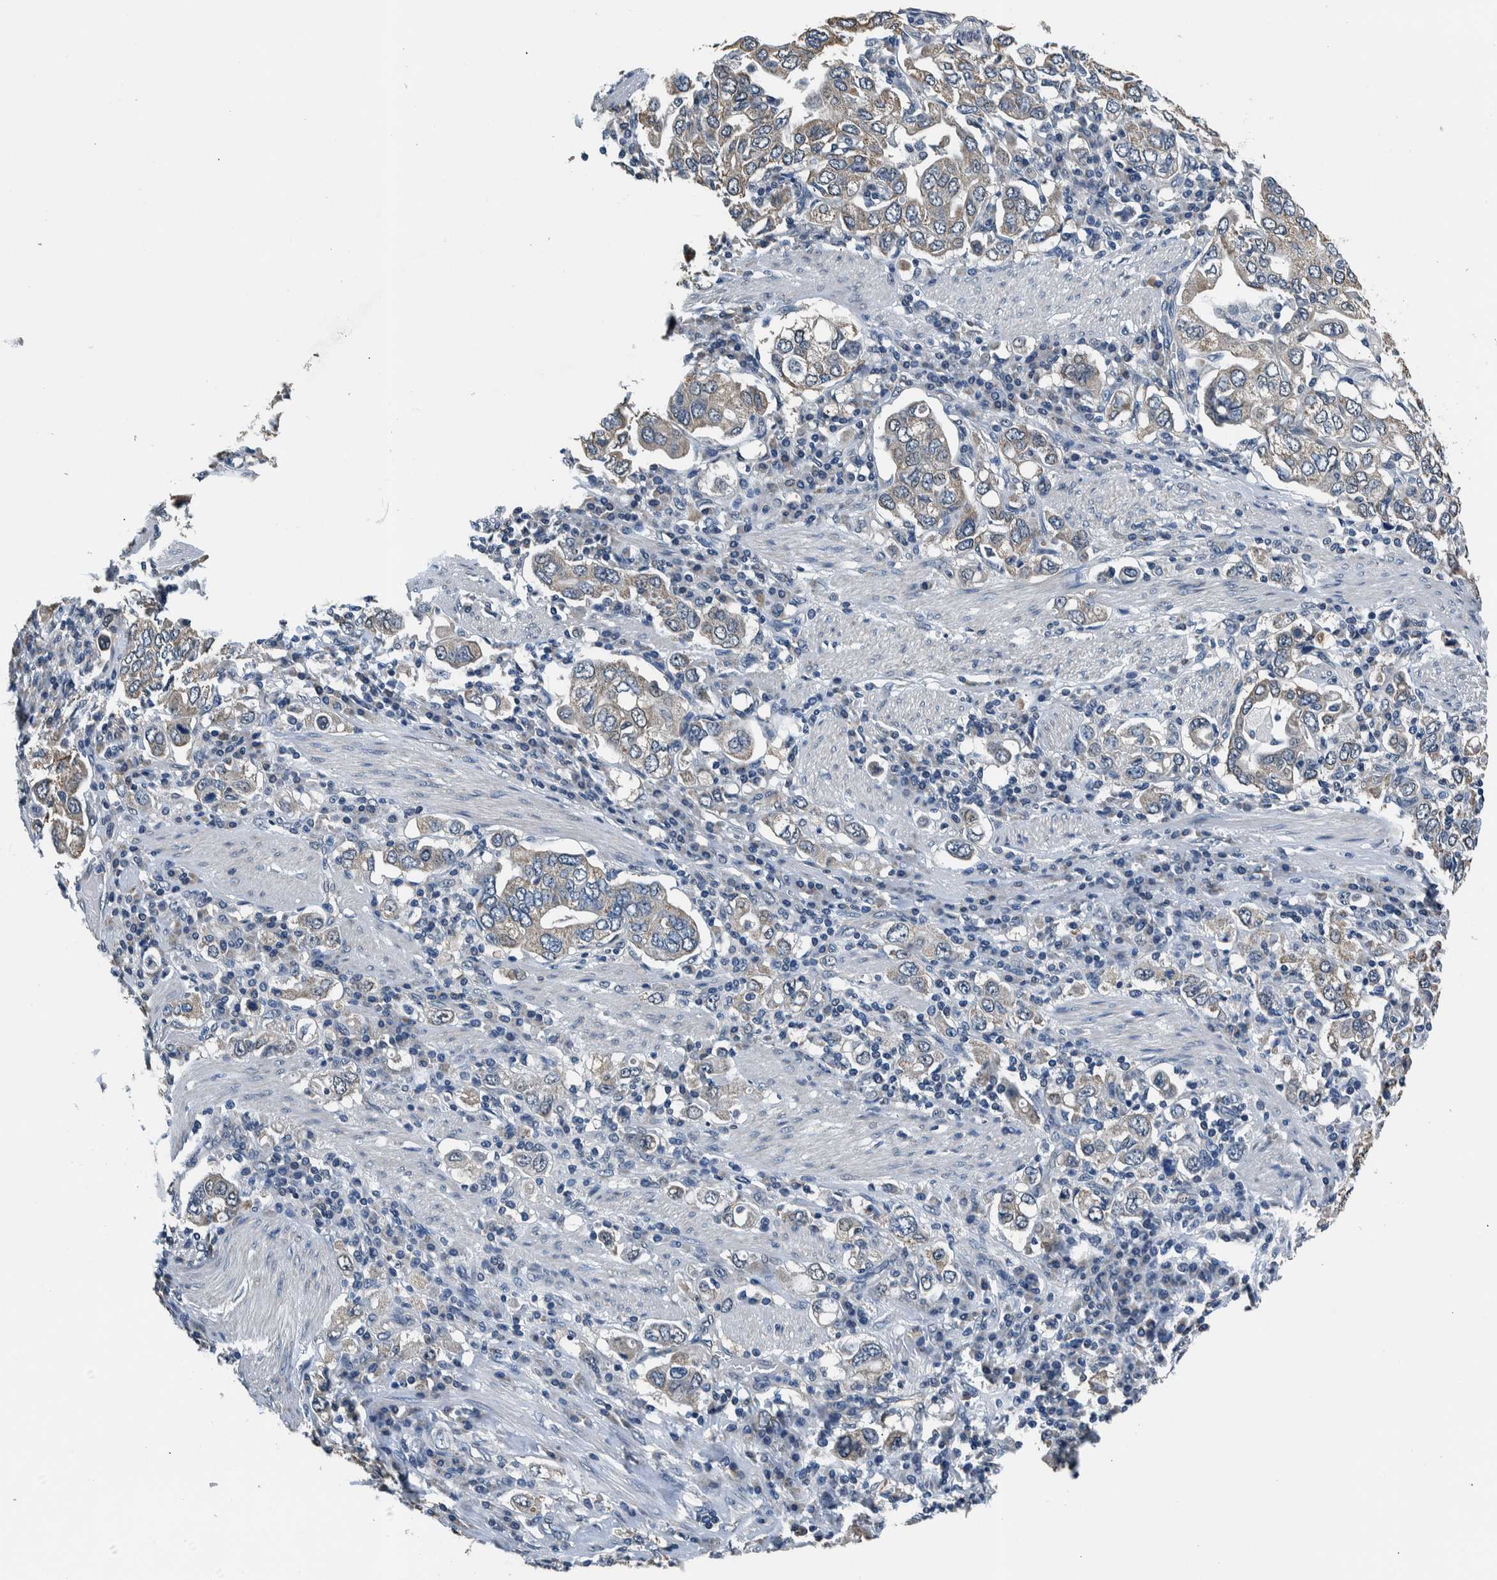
{"staining": {"intensity": "weak", "quantity": ">75%", "location": "cytoplasmic/membranous"}, "tissue": "stomach cancer", "cell_type": "Tumor cells", "image_type": "cancer", "snomed": [{"axis": "morphology", "description": "Adenocarcinoma, NOS"}, {"axis": "topography", "description": "Stomach, upper"}], "caption": "Immunohistochemistry histopathology image of neoplastic tissue: human adenocarcinoma (stomach) stained using immunohistochemistry demonstrates low levels of weak protein expression localized specifically in the cytoplasmic/membranous of tumor cells, appearing as a cytoplasmic/membranous brown color.", "gene": "NIBAN2", "patient": {"sex": "male", "age": 62}}